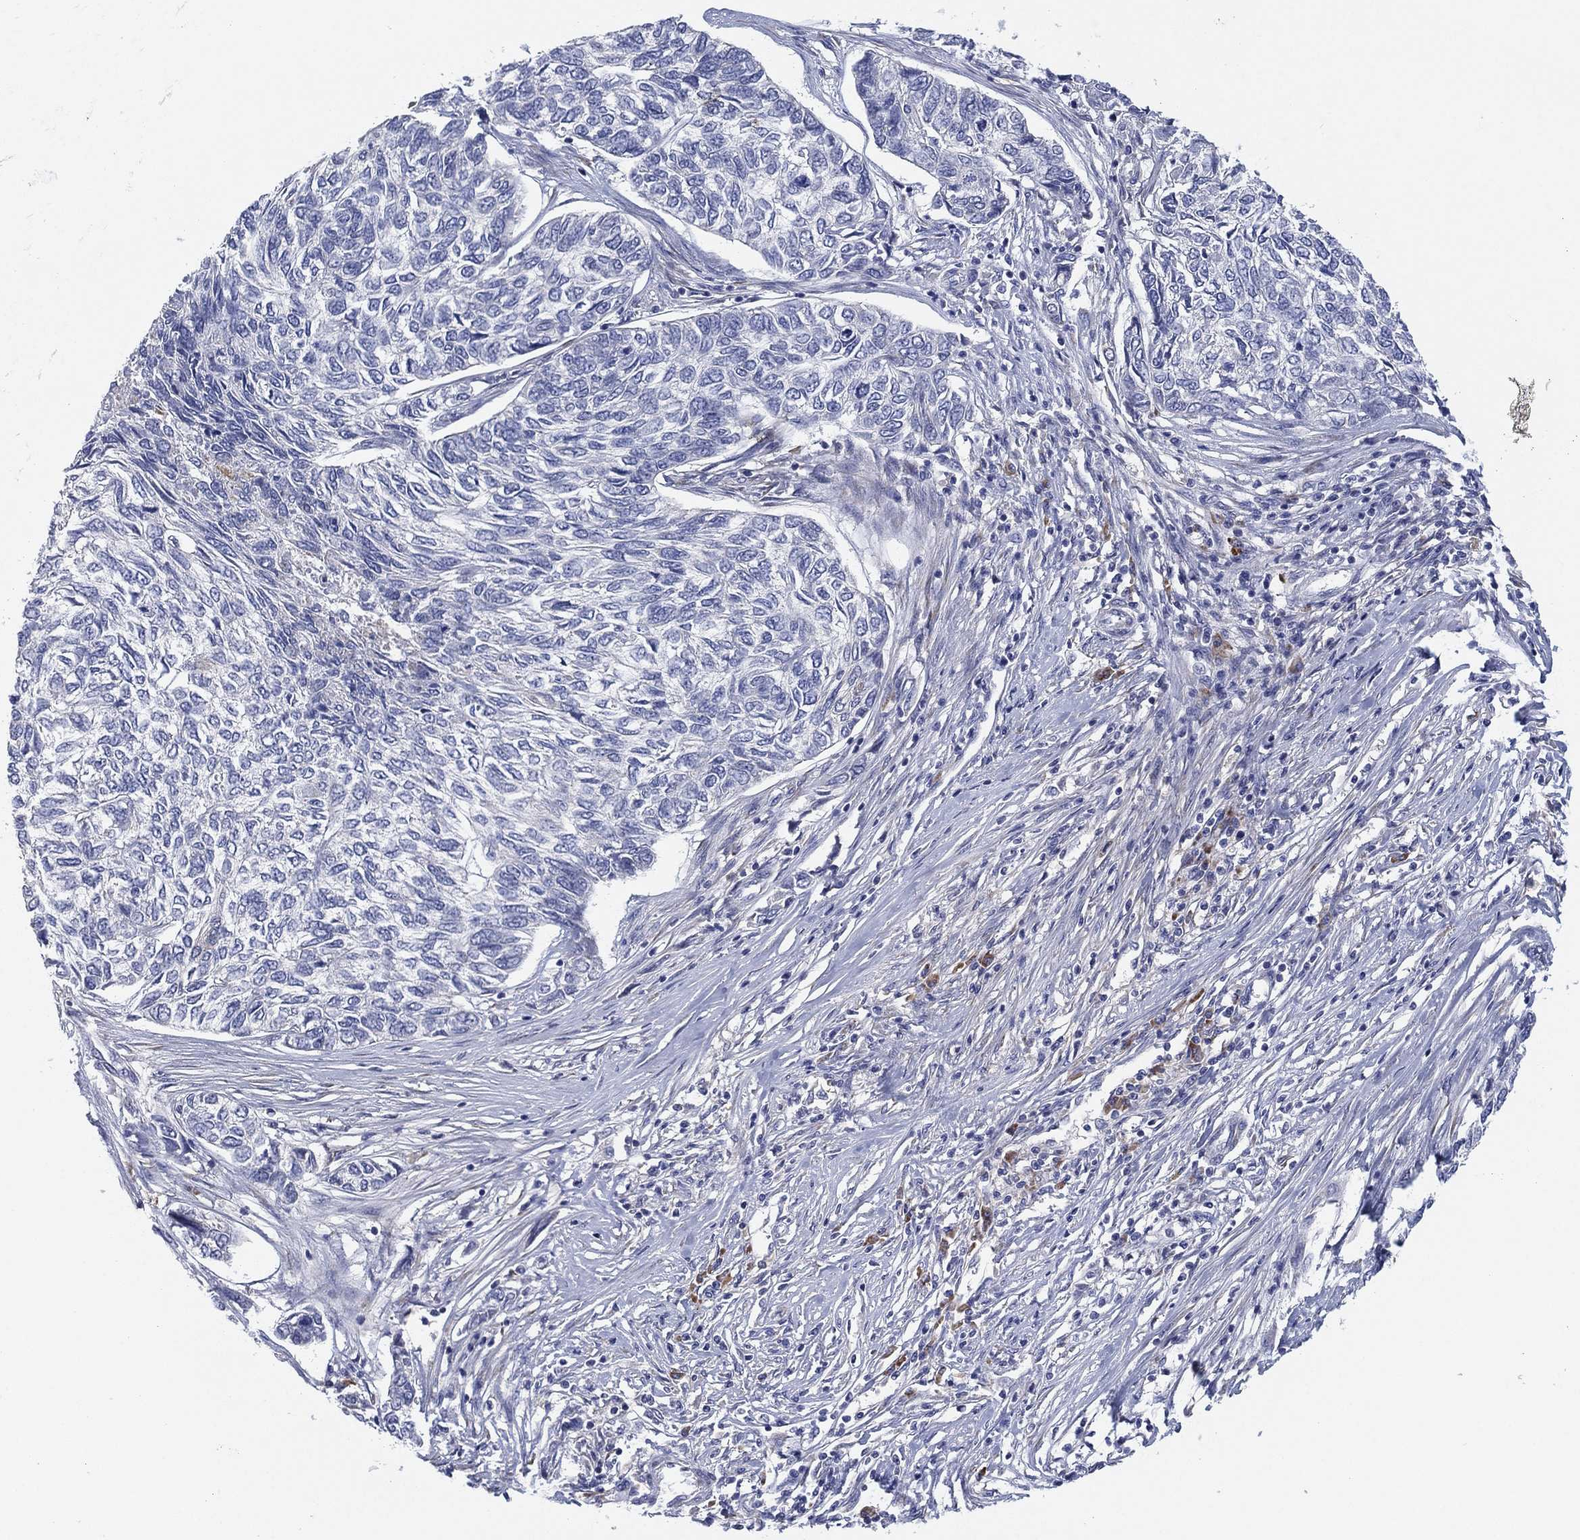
{"staining": {"intensity": "negative", "quantity": "none", "location": "none"}, "tissue": "skin cancer", "cell_type": "Tumor cells", "image_type": "cancer", "snomed": [{"axis": "morphology", "description": "Basal cell carcinoma"}, {"axis": "topography", "description": "Skin"}], "caption": "An IHC photomicrograph of skin cancer is shown. There is no staining in tumor cells of skin cancer.", "gene": "TMEM40", "patient": {"sex": "female", "age": 65}}